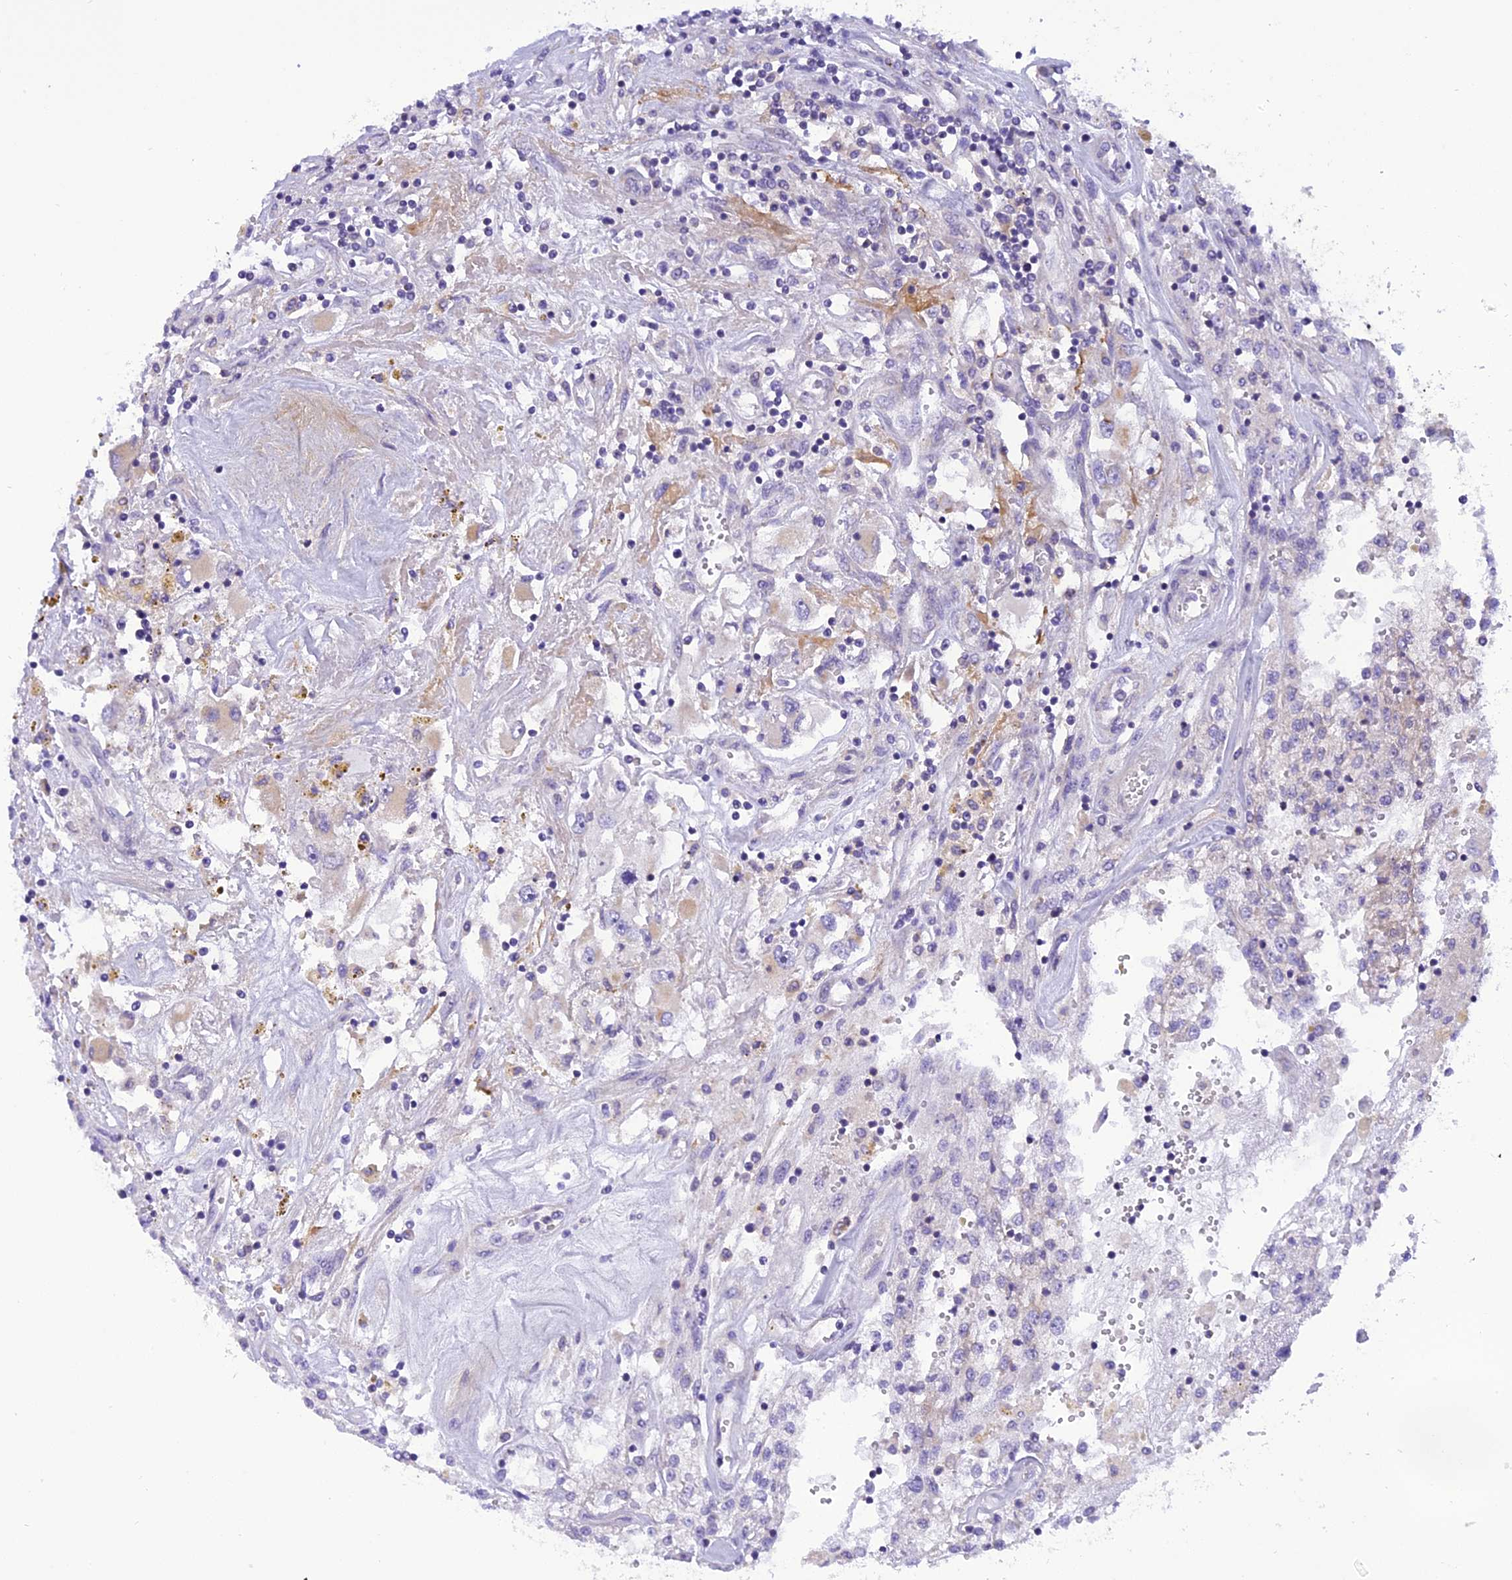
{"staining": {"intensity": "negative", "quantity": "none", "location": "none"}, "tissue": "renal cancer", "cell_type": "Tumor cells", "image_type": "cancer", "snomed": [{"axis": "morphology", "description": "Adenocarcinoma, NOS"}, {"axis": "topography", "description": "Kidney"}], "caption": "Tumor cells are negative for protein expression in human renal cancer (adenocarcinoma). Nuclei are stained in blue.", "gene": "TRIM3", "patient": {"sex": "female", "age": 52}}